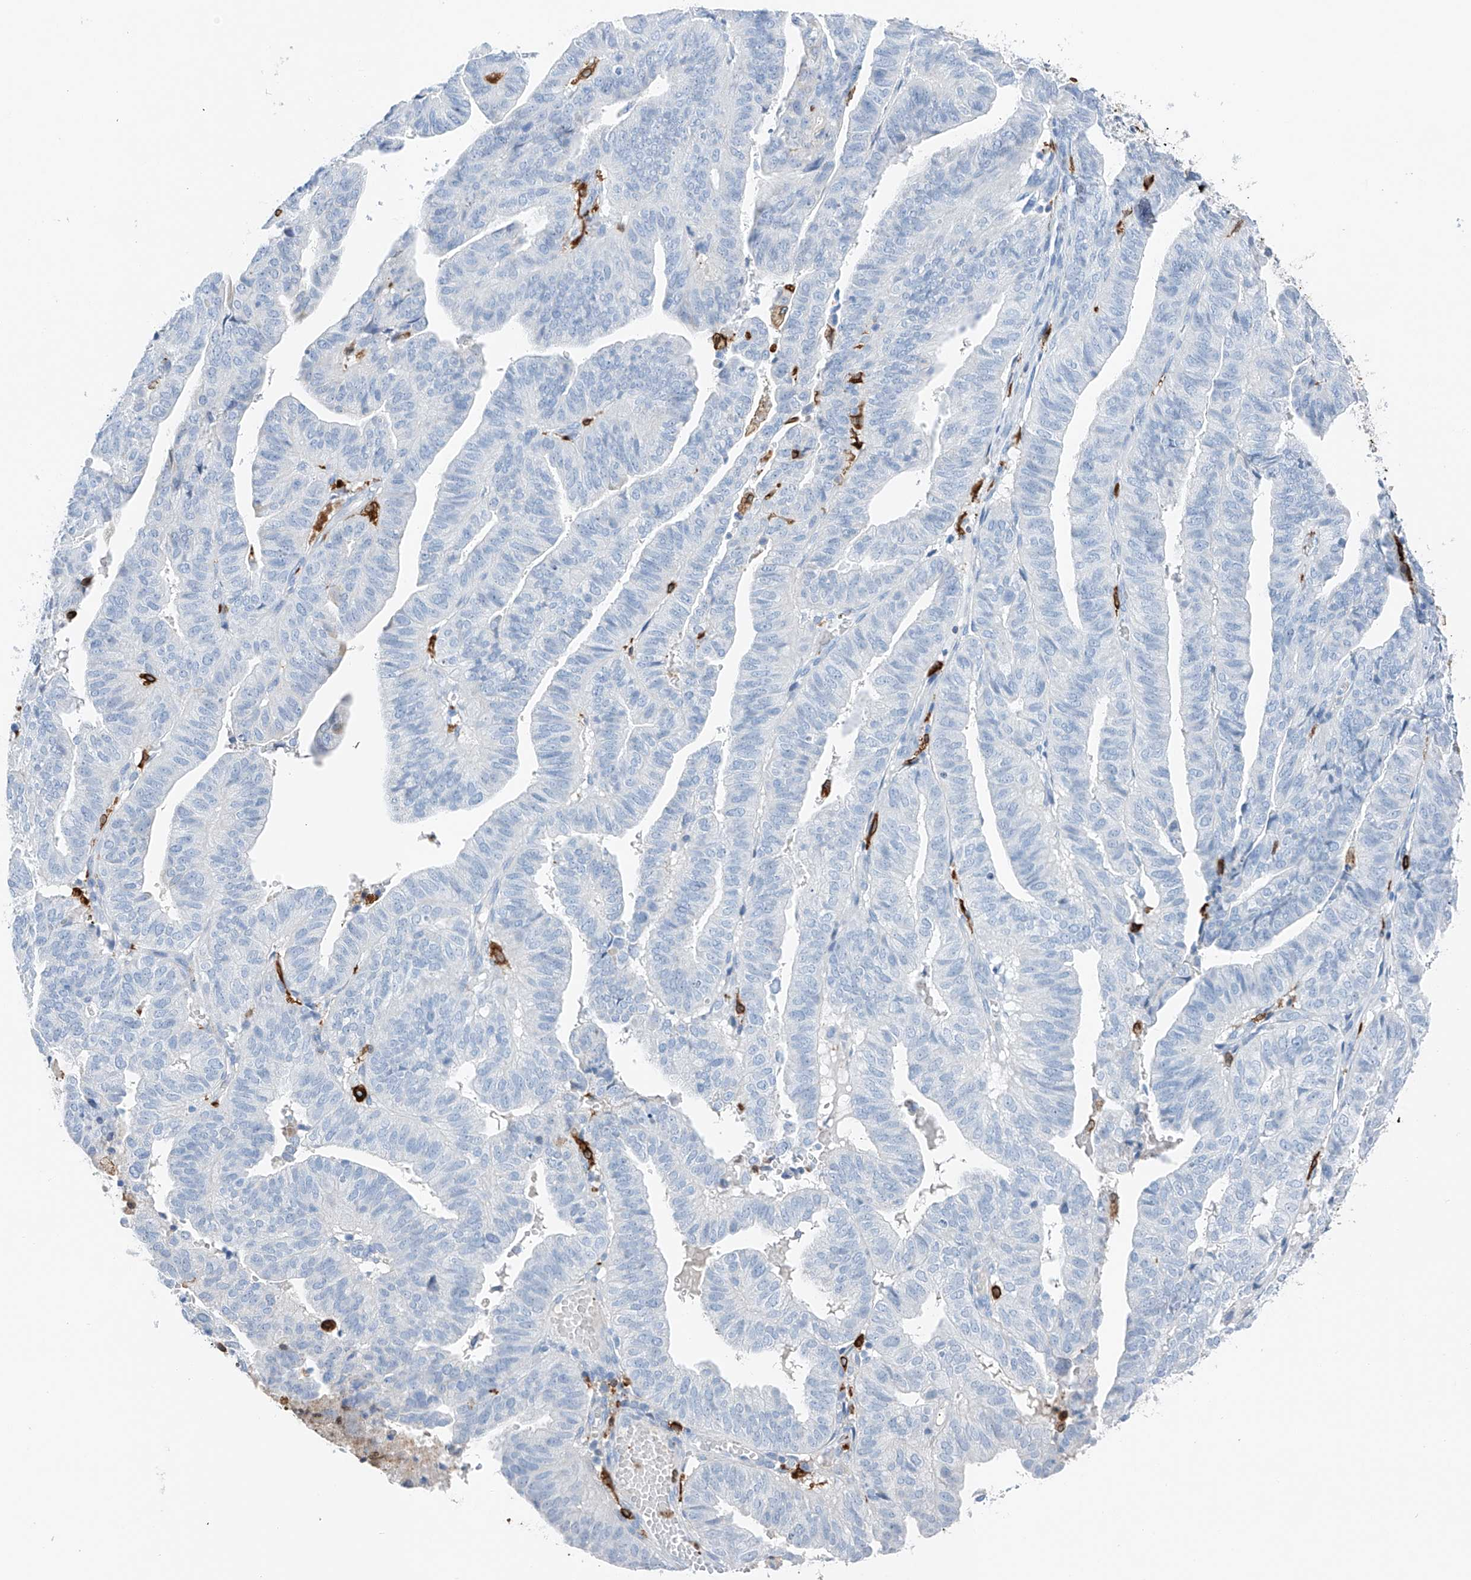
{"staining": {"intensity": "negative", "quantity": "none", "location": "none"}, "tissue": "endometrial cancer", "cell_type": "Tumor cells", "image_type": "cancer", "snomed": [{"axis": "morphology", "description": "Adenocarcinoma, NOS"}, {"axis": "topography", "description": "Uterus"}], "caption": "This is a photomicrograph of immunohistochemistry (IHC) staining of endometrial cancer (adenocarcinoma), which shows no positivity in tumor cells.", "gene": "TBXAS1", "patient": {"sex": "female", "age": 77}}